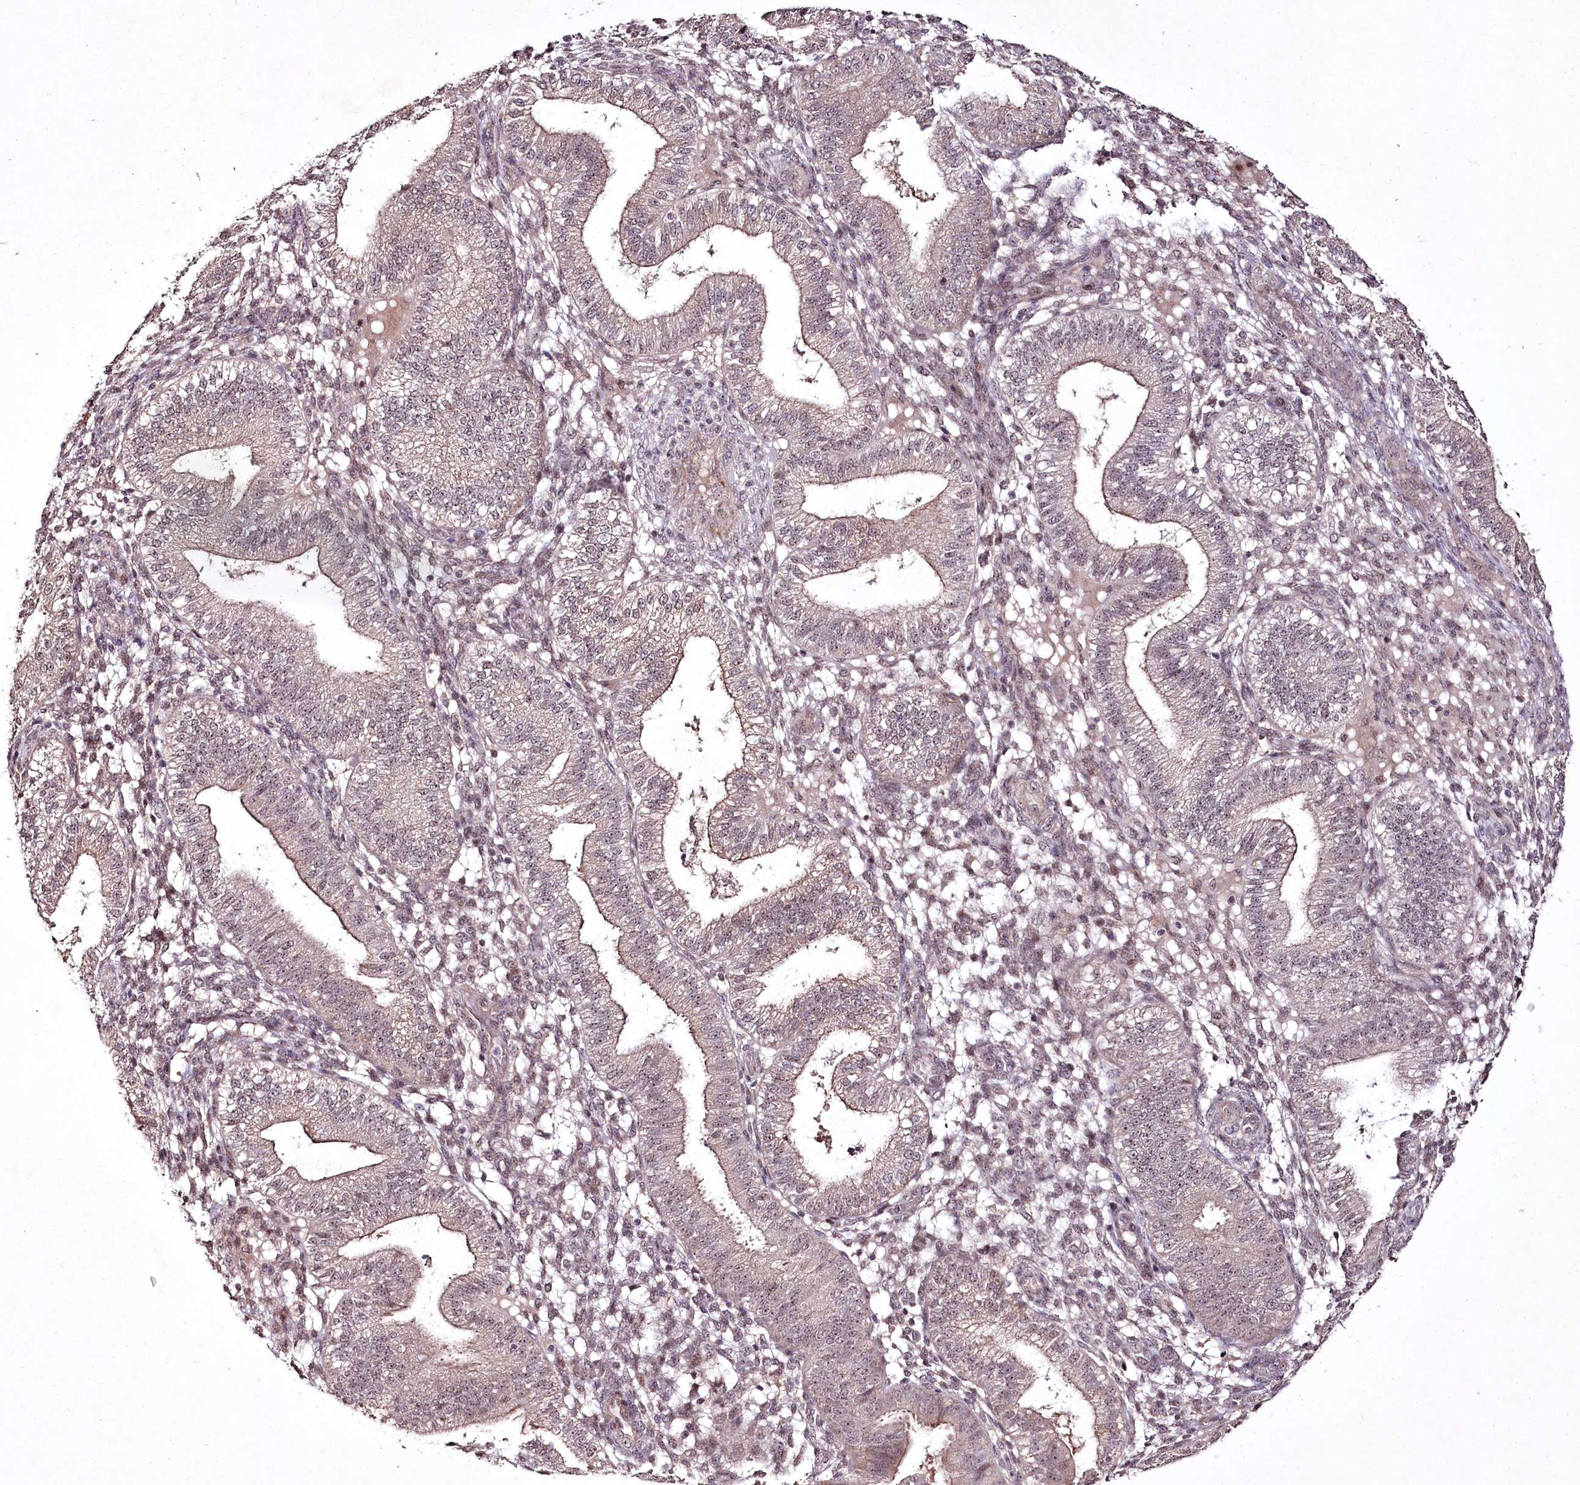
{"staining": {"intensity": "weak", "quantity": "<25%", "location": "cytoplasmic/membranous,nuclear"}, "tissue": "endometrium", "cell_type": "Cells in endometrial stroma", "image_type": "normal", "snomed": [{"axis": "morphology", "description": "Normal tissue, NOS"}, {"axis": "topography", "description": "Endometrium"}], "caption": "Photomicrograph shows no protein expression in cells in endometrial stroma of unremarkable endometrium.", "gene": "CCDC59", "patient": {"sex": "female", "age": 39}}